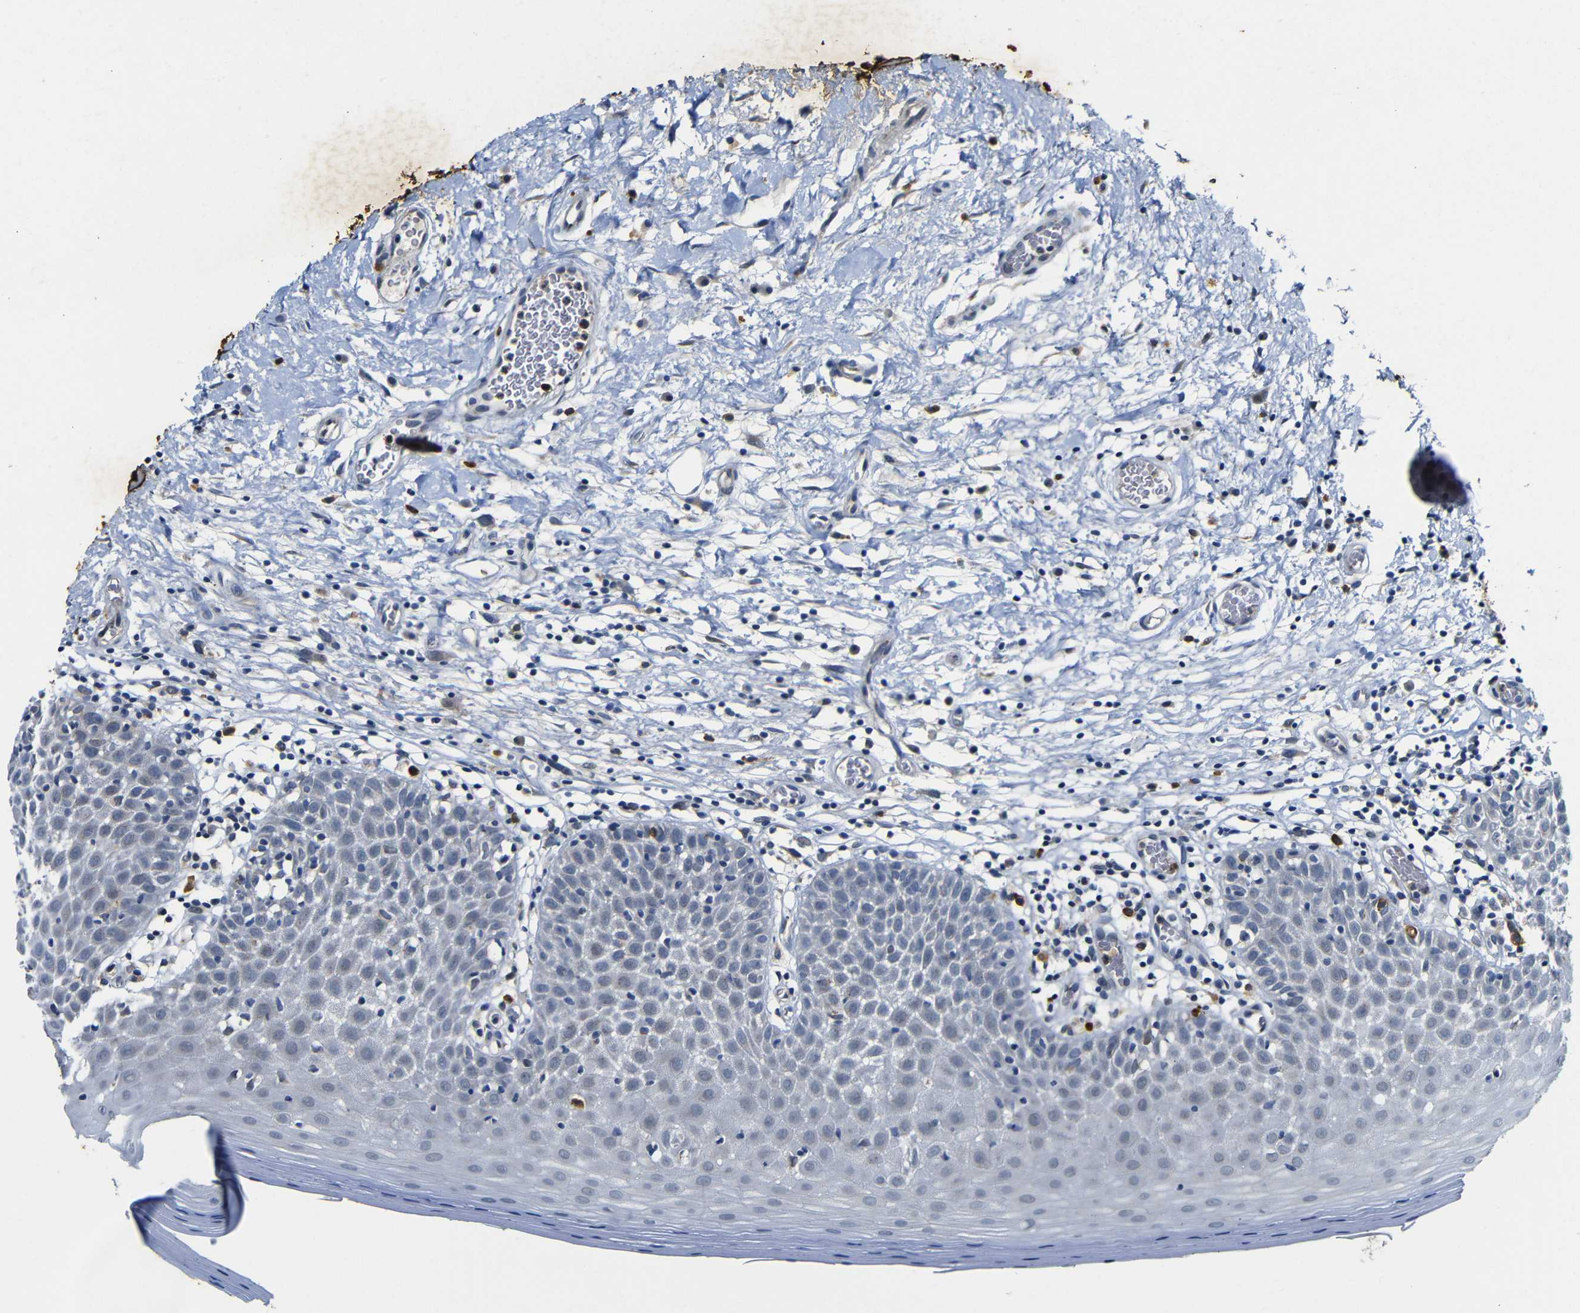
{"staining": {"intensity": "weak", "quantity": "<25%", "location": "nuclear"}, "tissue": "oral mucosa", "cell_type": "Squamous epithelial cells", "image_type": "normal", "snomed": [{"axis": "morphology", "description": "Normal tissue, NOS"}, {"axis": "topography", "description": "Skeletal muscle"}, {"axis": "topography", "description": "Oral tissue"}], "caption": "Protein analysis of unremarkable oral mucosa exhibits no significant staining in squamous epithelial cells. (Stains: DAB immunohistochemistry (IHC) with hematoxylin counter stain, Microscopy: brightfield microscopy at high magnification).", "gene": "FURIN", "patient": {"sex": "male", "age": 58}}